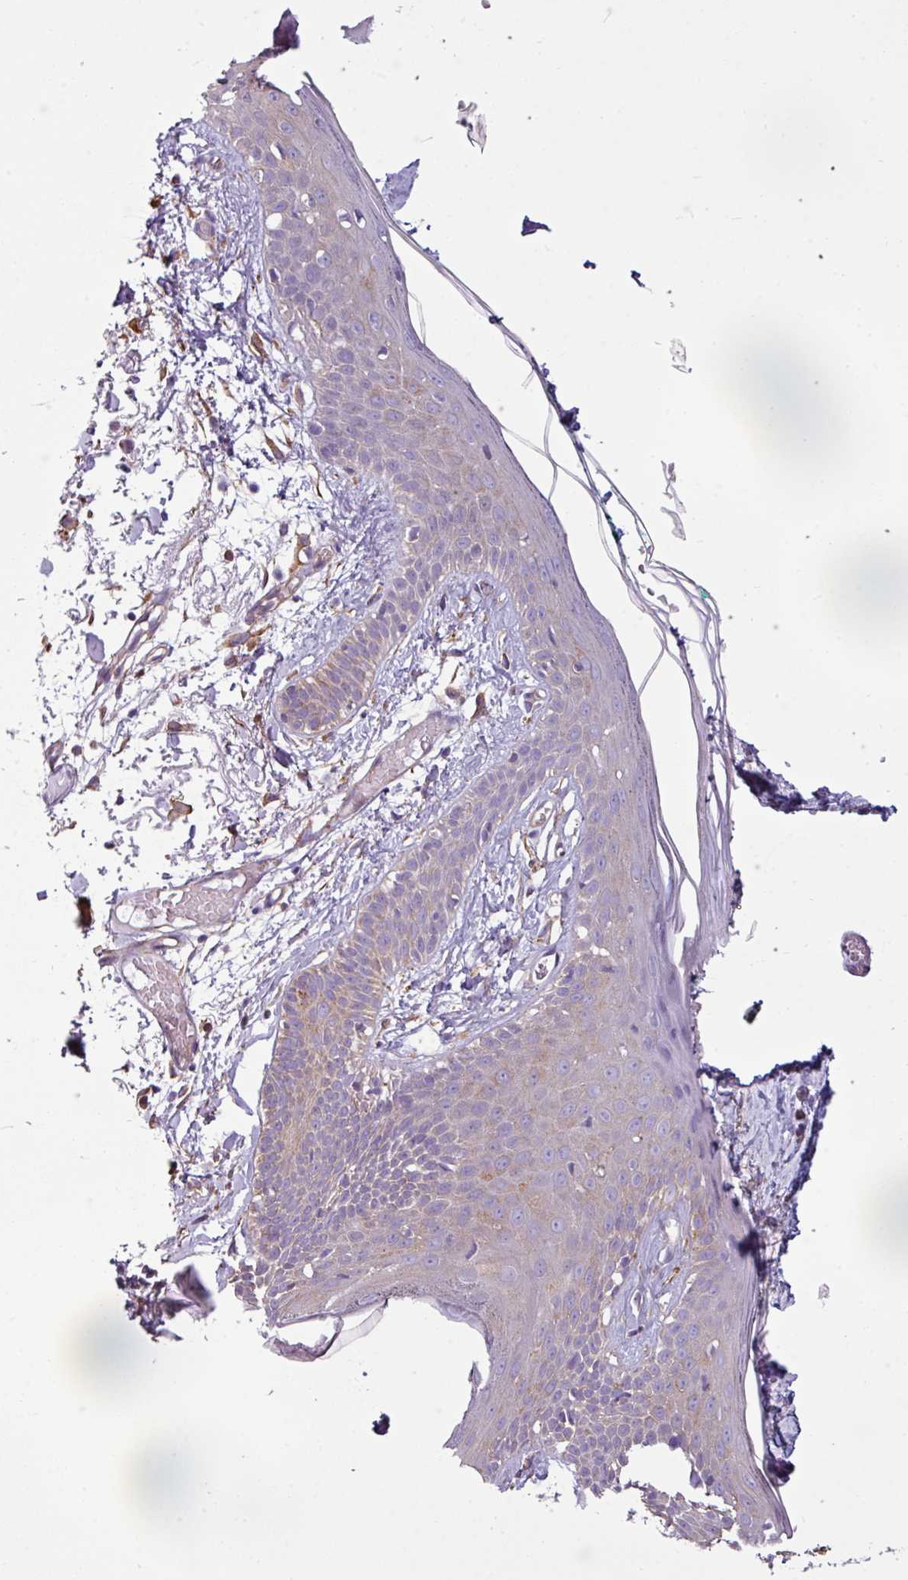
{"staining": {"intensity": "negative", "quantity": "none", "location": "none"}, "tissue": "skin", "cell_type": "Fibroblasts", "image_type": "normal", "snomed": [{"axis": "morphology", "description": "Normal tissue, NOS"}, {"axis": "topography", "description": "Skin"}], "caption": "DAB (3,3'-diaminobenzidine) immunohistochemical staining of unremarkable skin reveals no significant expression in fibroblasts.", "gene": "XNDC1N", "patient": {"sex": "male", "age": 79}}